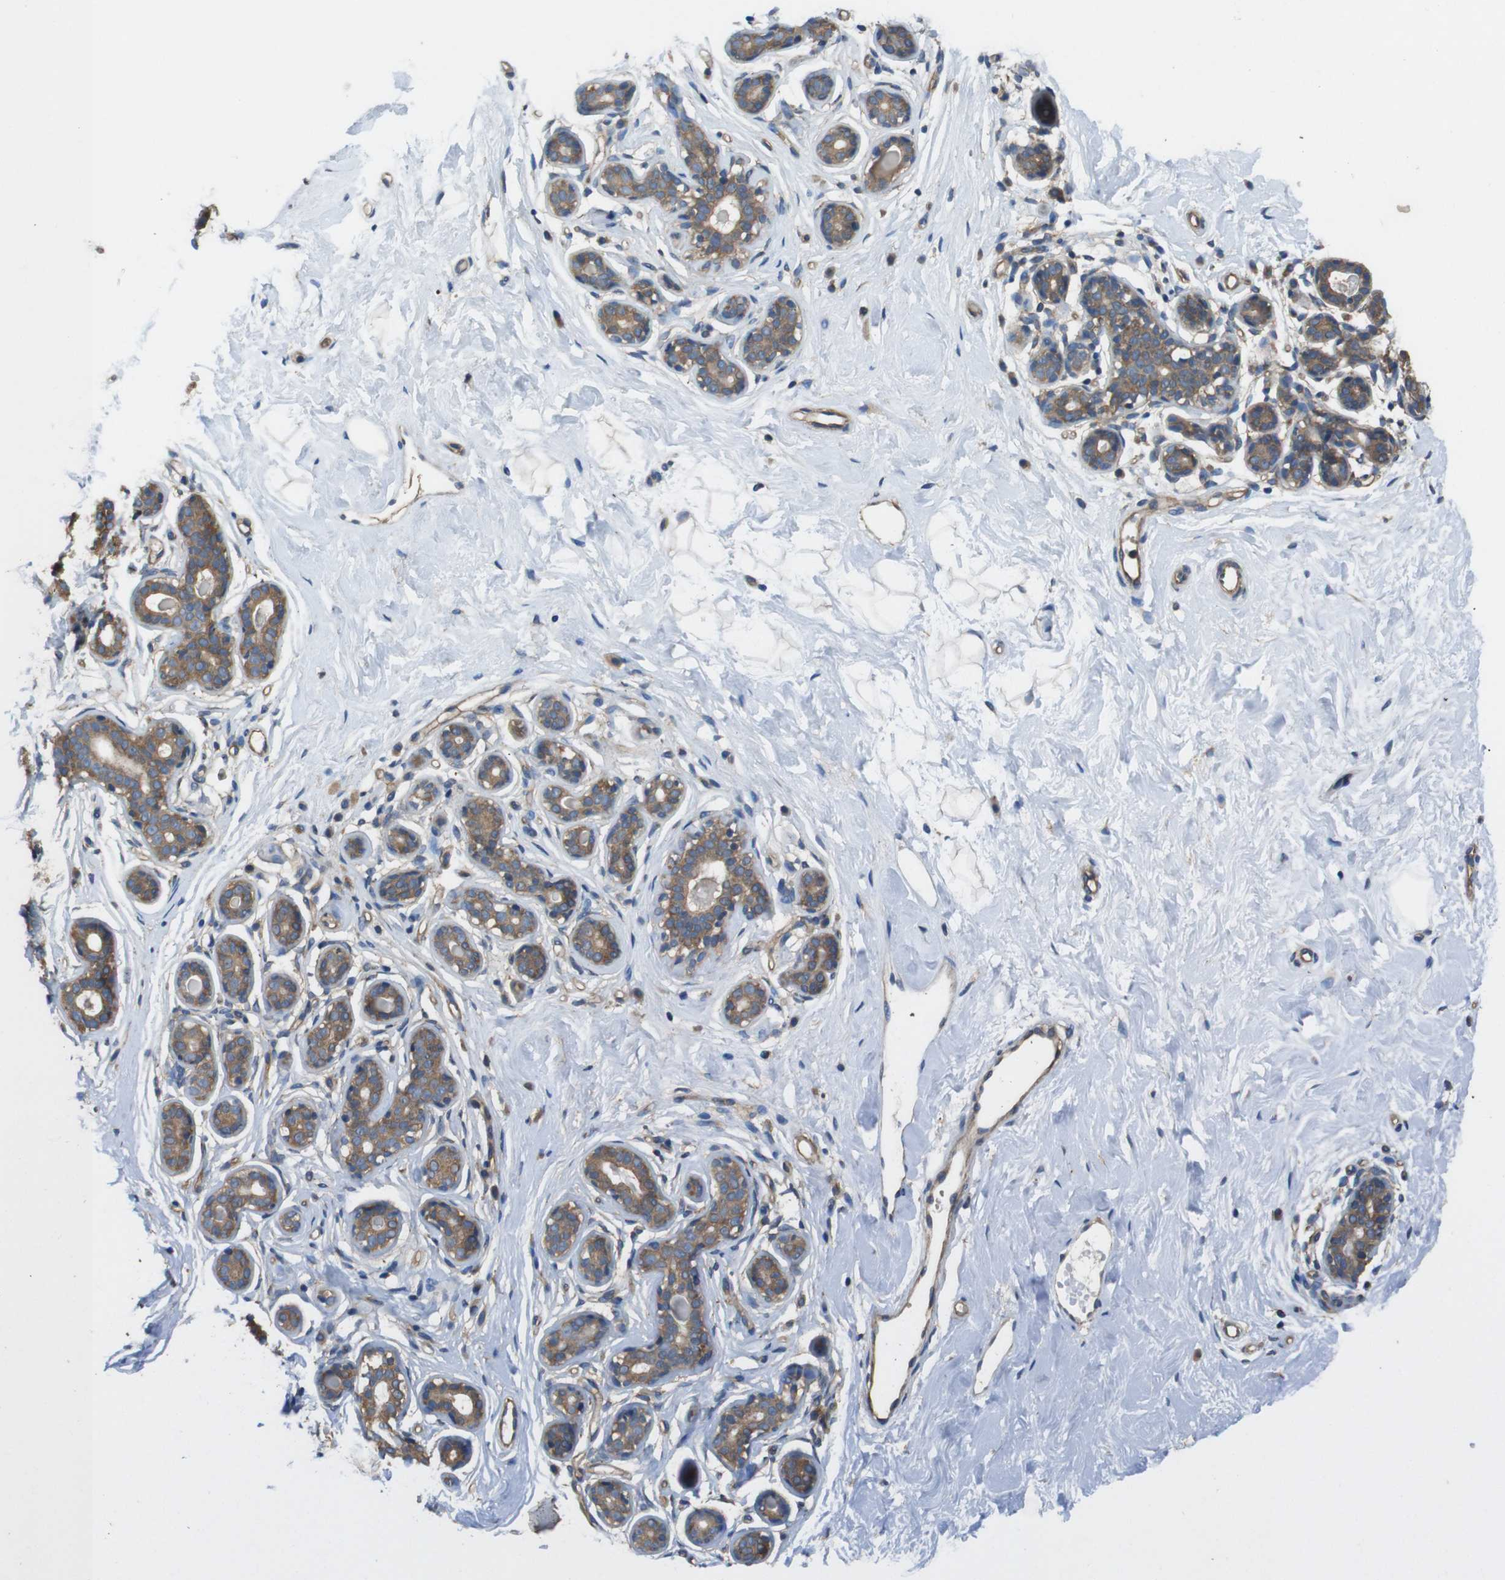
{"staining": {"intensity": "negative", "quantity": "none", "location": "none"}, "tissue": "breast", "cell_type": "Adipocytes", "image_type": "normal", "snomed": [{"axis": "morphology", "description": "Normal tissue, NOS"}, {"axis": "topography", "description": "Breast"}], "caption": "High magnification brightfield microscopy of benign breast stained with DAB (3,3'-diaminobenzidine) (brown) and counterstained with hematoxylin (blue): adipocytes show no significant staining.", "gene": "DCTN1", "patient": {"sex": "female", "age": 23}}